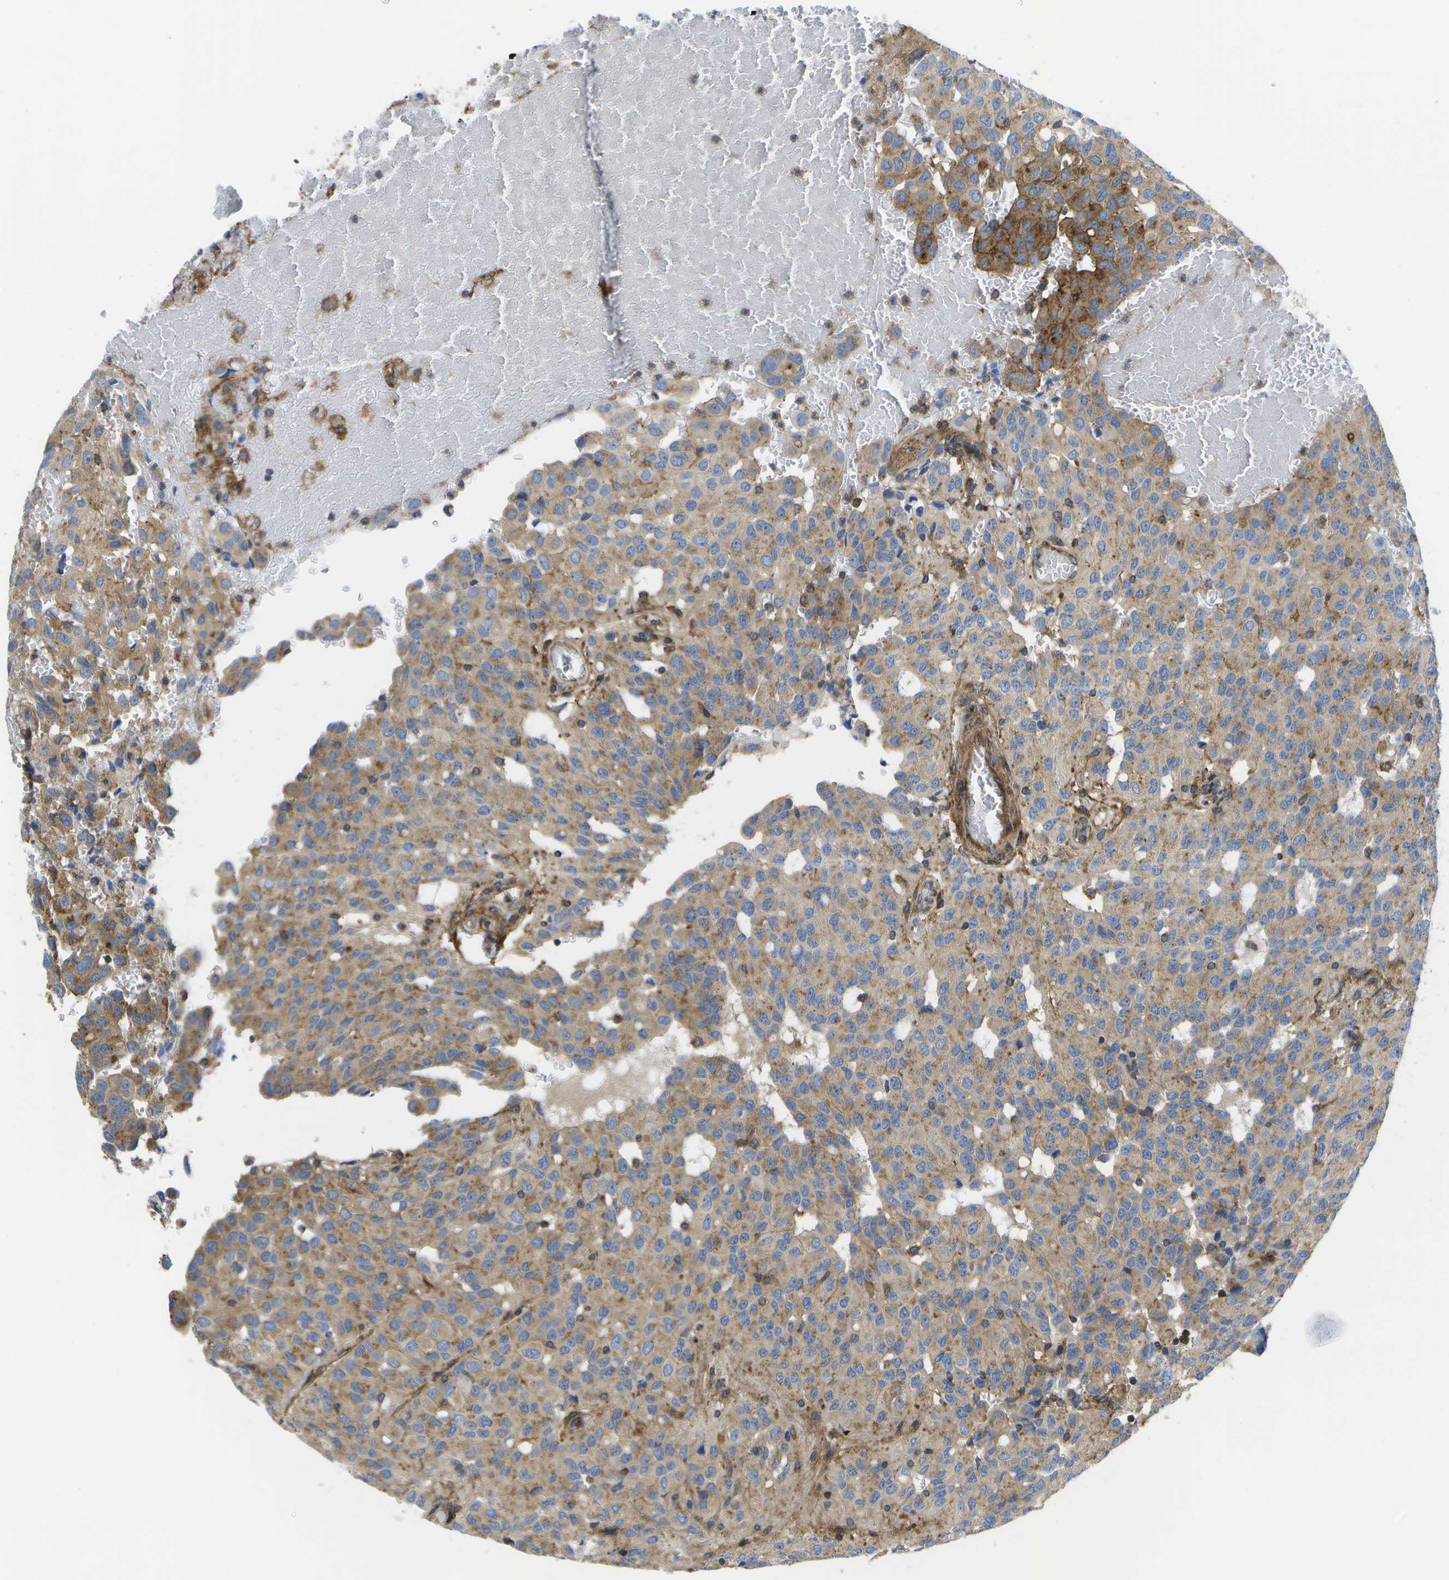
{"staining": {"intensity": "moderate", "quantity": ">75%", "location": "cytoplasmic/membranous"}, "tissue": "glioma", "cell_type": "Tumor cells", "image_type": "cancer", "snomed": [{"axis": "morphology", "description": "Glioma, malignant, High grade"}, {"axis": "topography", "description": "Brain"}], "caption": "IHC (DAB (3,3'-diaminobenzidine)) staining of human high-grade glioma (malignant) shows moderate cytoplasmic/membranous protein staining in approximately >75% of tumor cells. (DAB (3,3'-diaminobenzidine) IHC, brown staining for protein, blue staining for nuclei).", "gene": "BST2", "patient": {"sex": "male", "age": 32}}